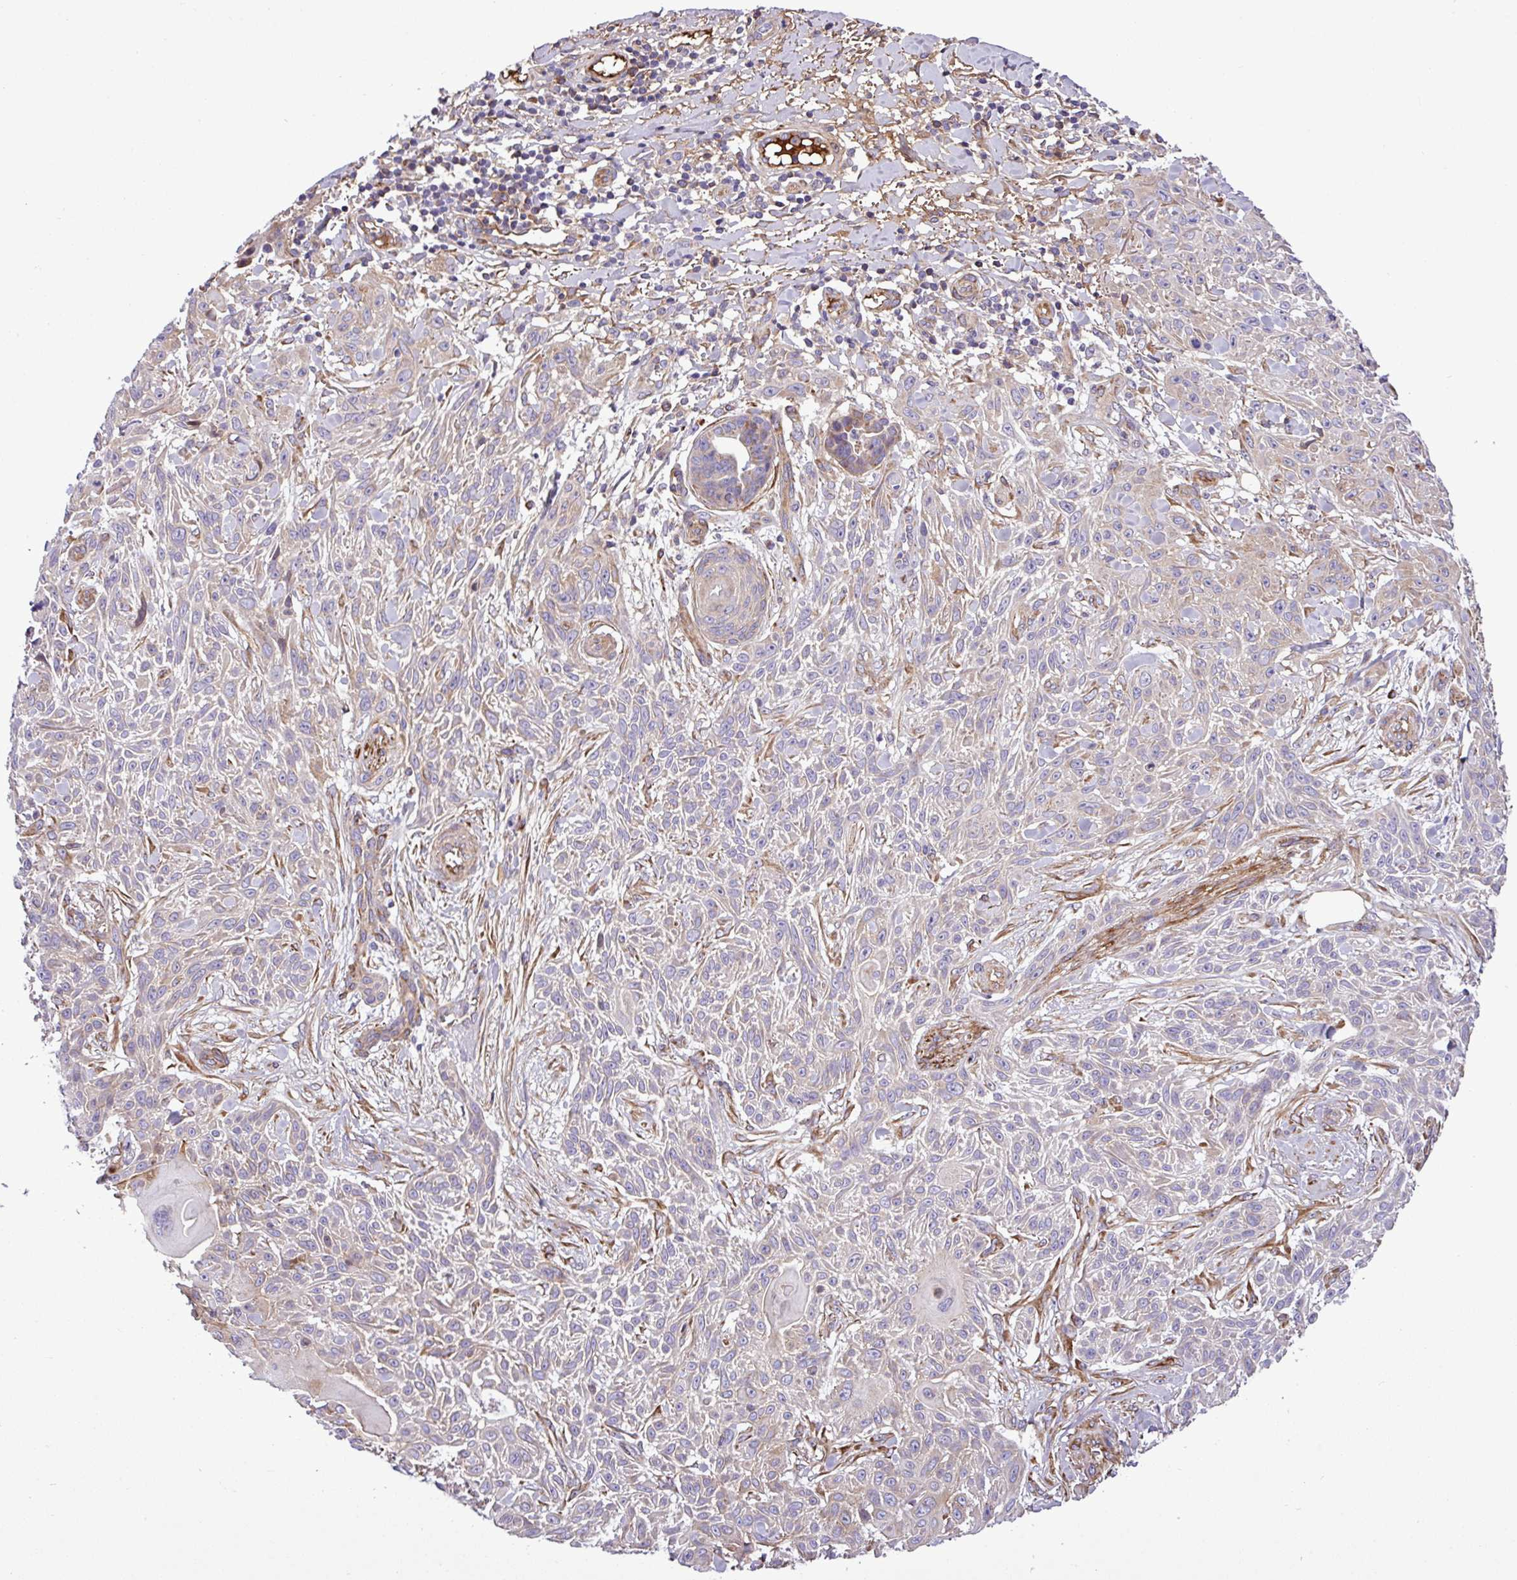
{"staining": {"intensity": "moderate", "quantity": "<25%", "location": "cytoplasmic/membranous"}, "tissue": "skin cancer", "cell_type": "Tumor cells", "image_type": "cancer", "snomed": [{"axis": "morphology", "description": "Squamous cell carcinoma, NOS"}, {"axis": "topography", "description": "Skin"}], "caption": "Tumor cells reveal moderate cytoplasmic/membranous staining in about <25% of cells in skin squamous cell carcinoma.", "gene": "CWH43", "patient": {"sex": "male", "age": 86}}